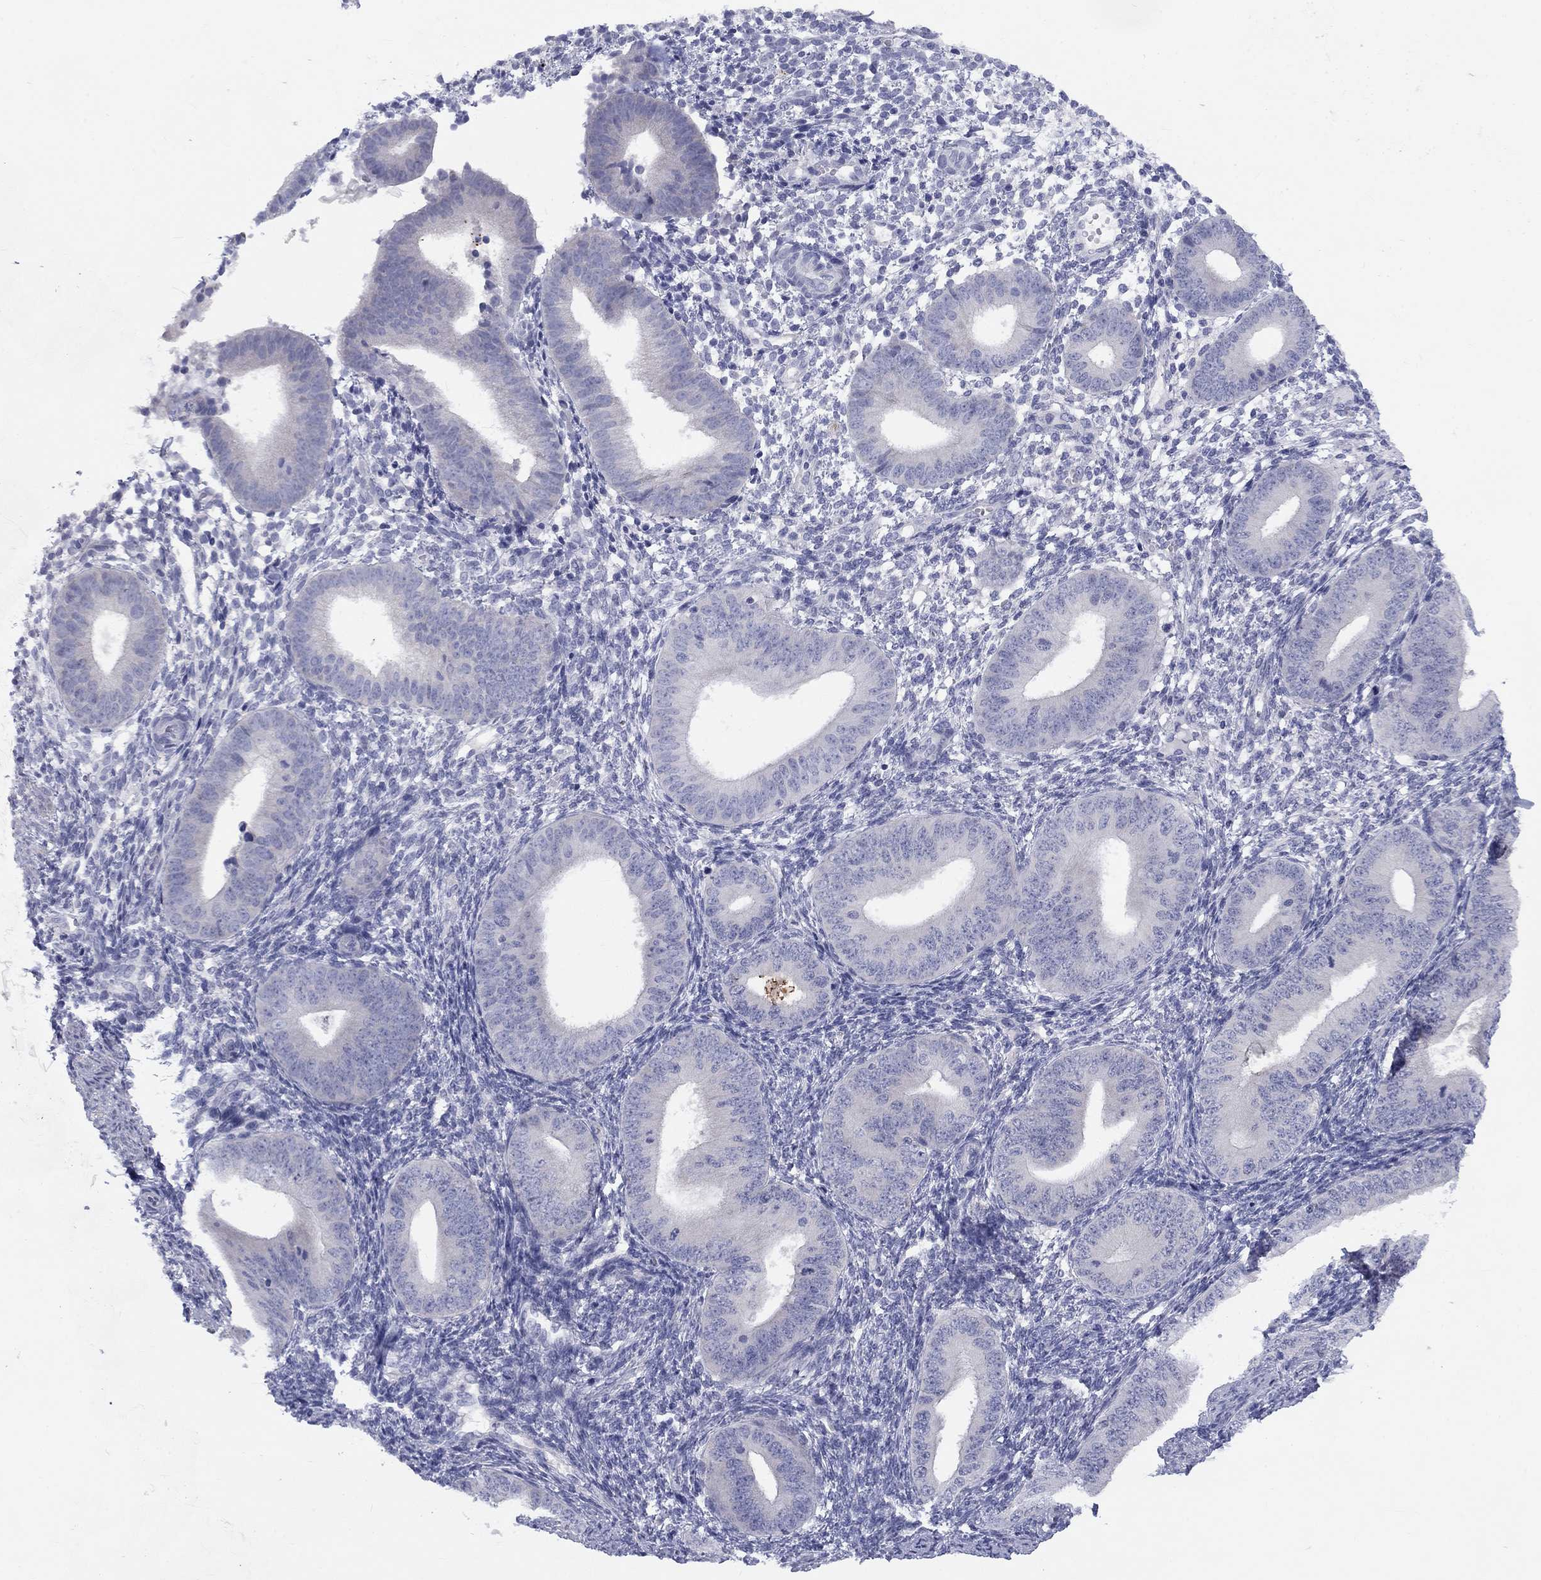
{"staining": {"intensity": "negative", "quantity": "none", "location": "none"}, "tissue": "endometrium", "cell_type": "Cells in endometrial stroma", "image_type": "normal", "snomed": [{"axis": "morphology", "description": "Normal tissue, NOS"}, {"axis": "topography", "description": "Endometrium"}], "caption": "Benign endometrium was stained to show a protein in brown. There is no significant expression in cells in endometrial stroma. (Brightfield microscopy of DAB IHC at high magnification).", "gene": "CACNA1A", "patient": {"sex": "female", "age": 39}}